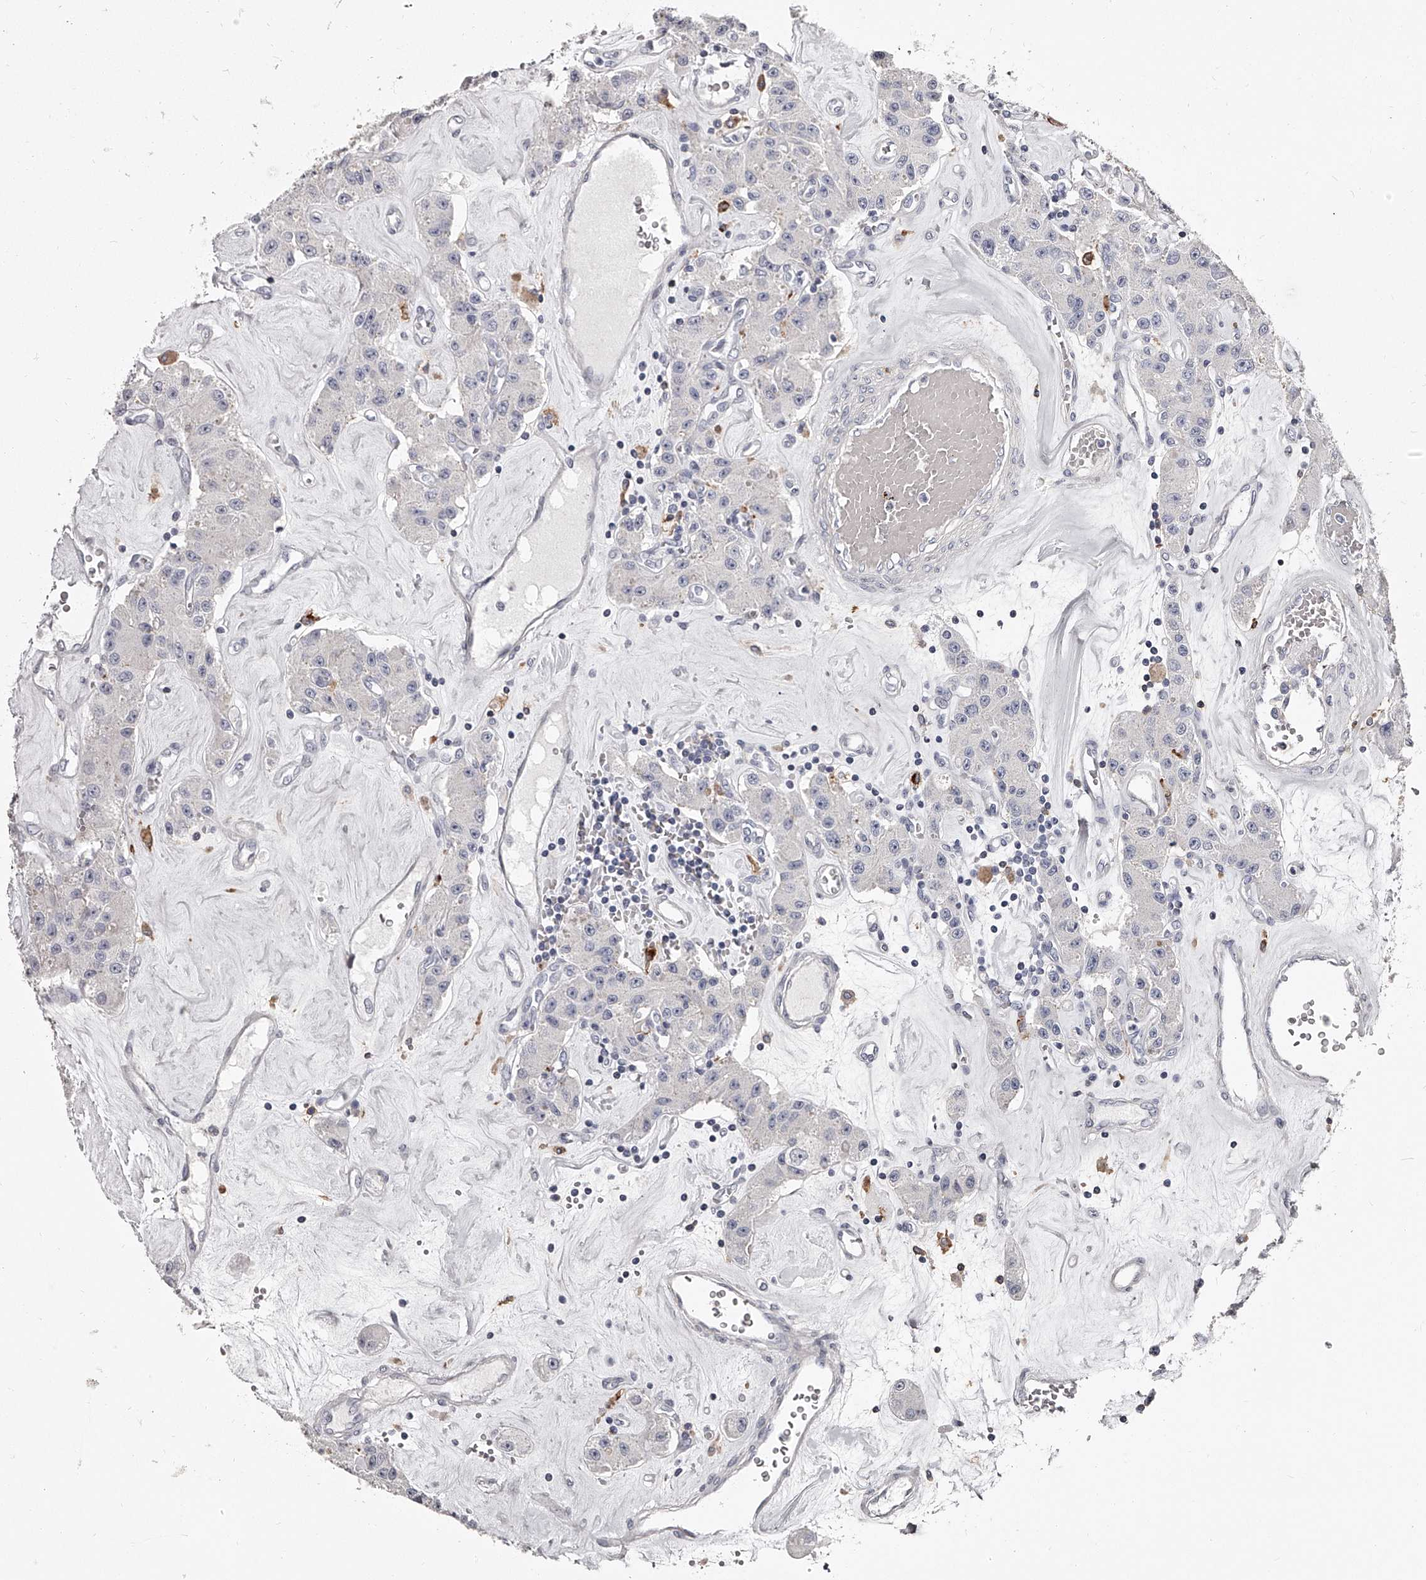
{"staining": {"intensity": "negative", "quantity": "none", "location": "none"}, "tissue": "carcinoid", "cell_type": "Tumor cells", "image_type": "cancer", "snomed": [{"axis": "morphology", "description": "Carcinoid, malignant, NOS"}, {"axis": "topography", "description": "Pancreas"}], "caption": "Tumor cells show no significant positivity in carcinoid.", "gene": "PACSIN1", "patient": {"sex": "male", "age": 41}}